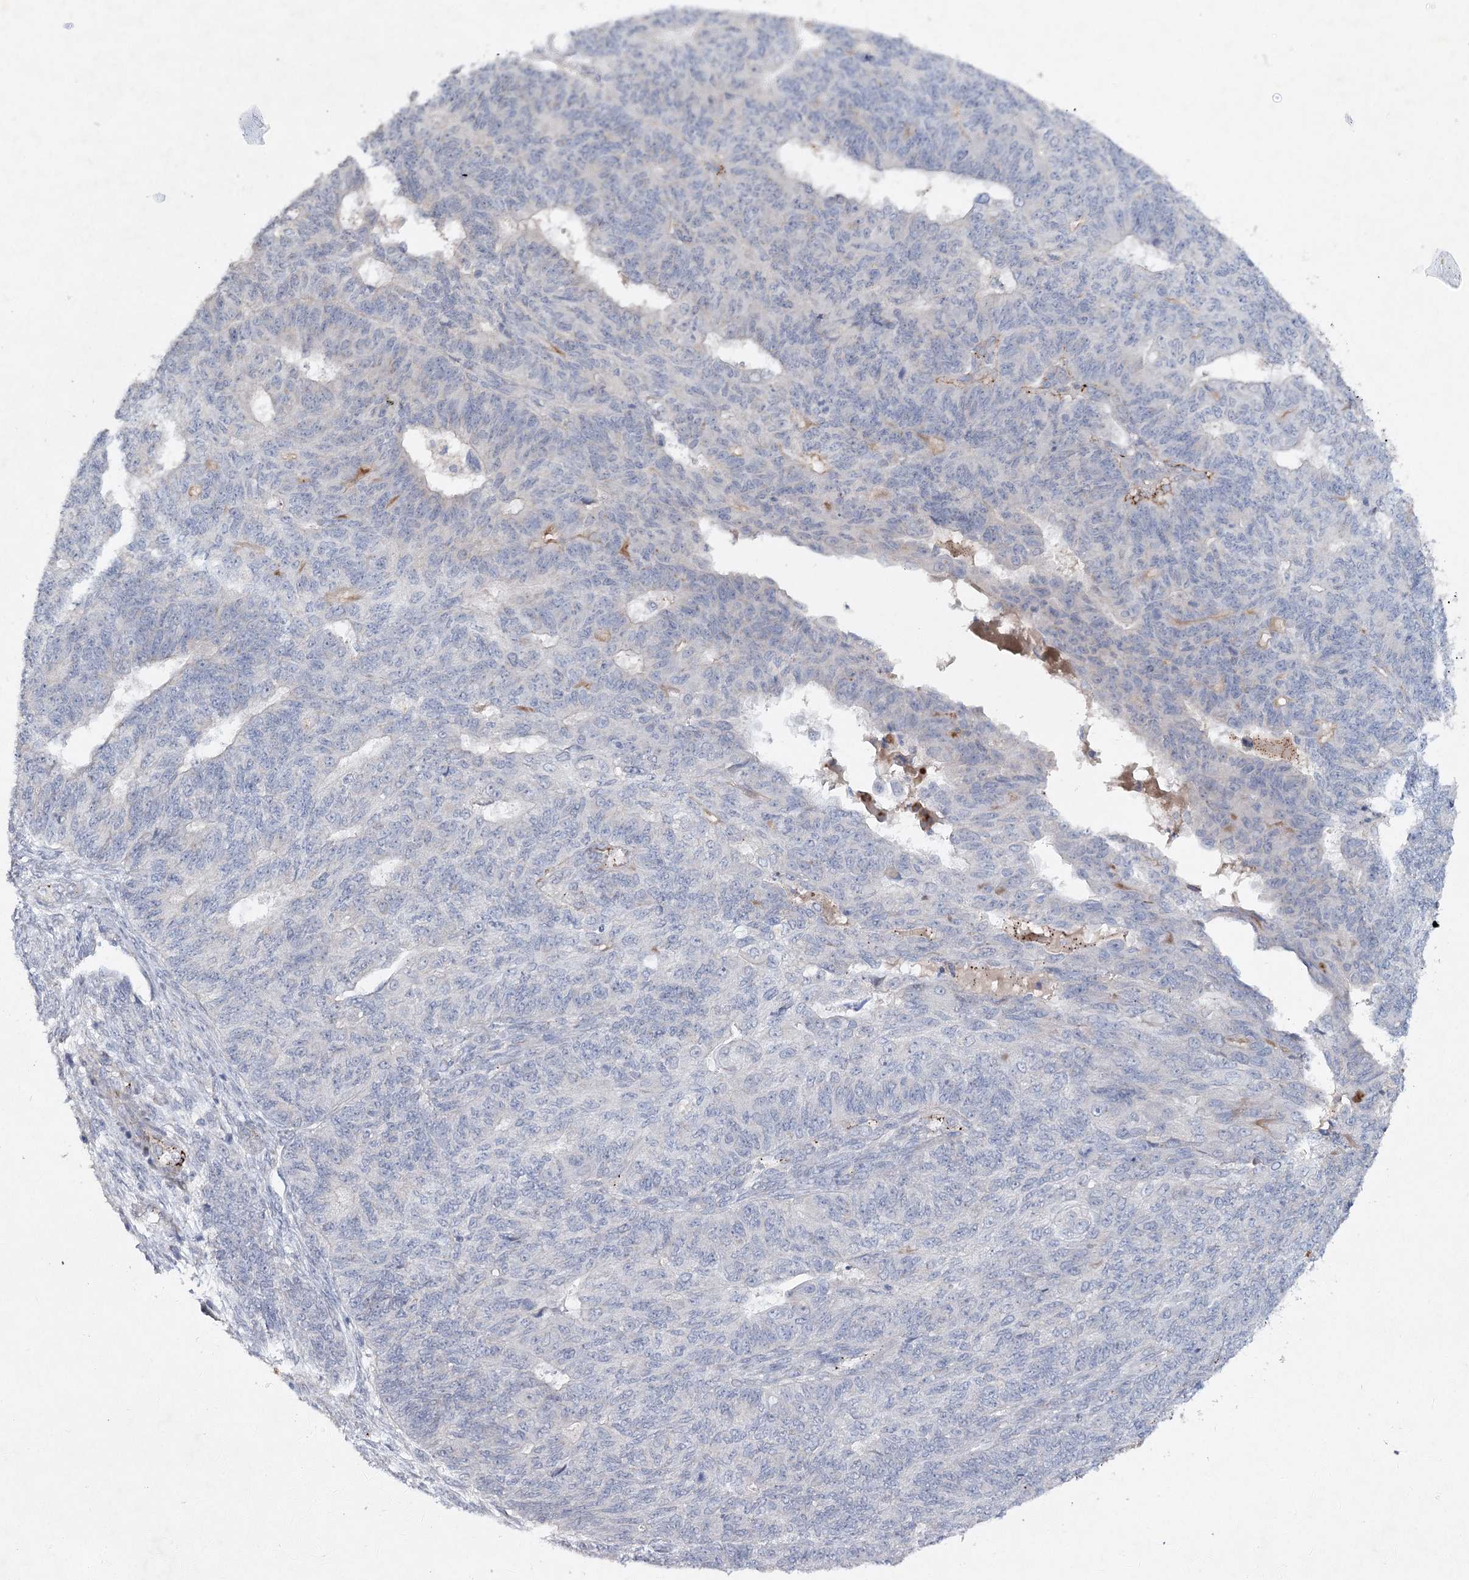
{"staining": {"intensity": "negative", "quantity": "none", "location": "none"}, "tissue": "endometrial cancer", "cell_type": "Tumor cells", "image_type": "cancer", "snomed": [{"axis": "morphology", "description": "Adenocarcinoma, NOS"}, {"axis": "topography", "description": "Endometrium"}], "caption": "IHC photomicrograph of neoplastic tissue: human endometrial adenocarcinoma stained with DAB (3,3'-diaminobenzidine) shows no significant protein staining in tumor cells.", "gene": "RFX6", "patient": {"sex": "female", "age": 32}}